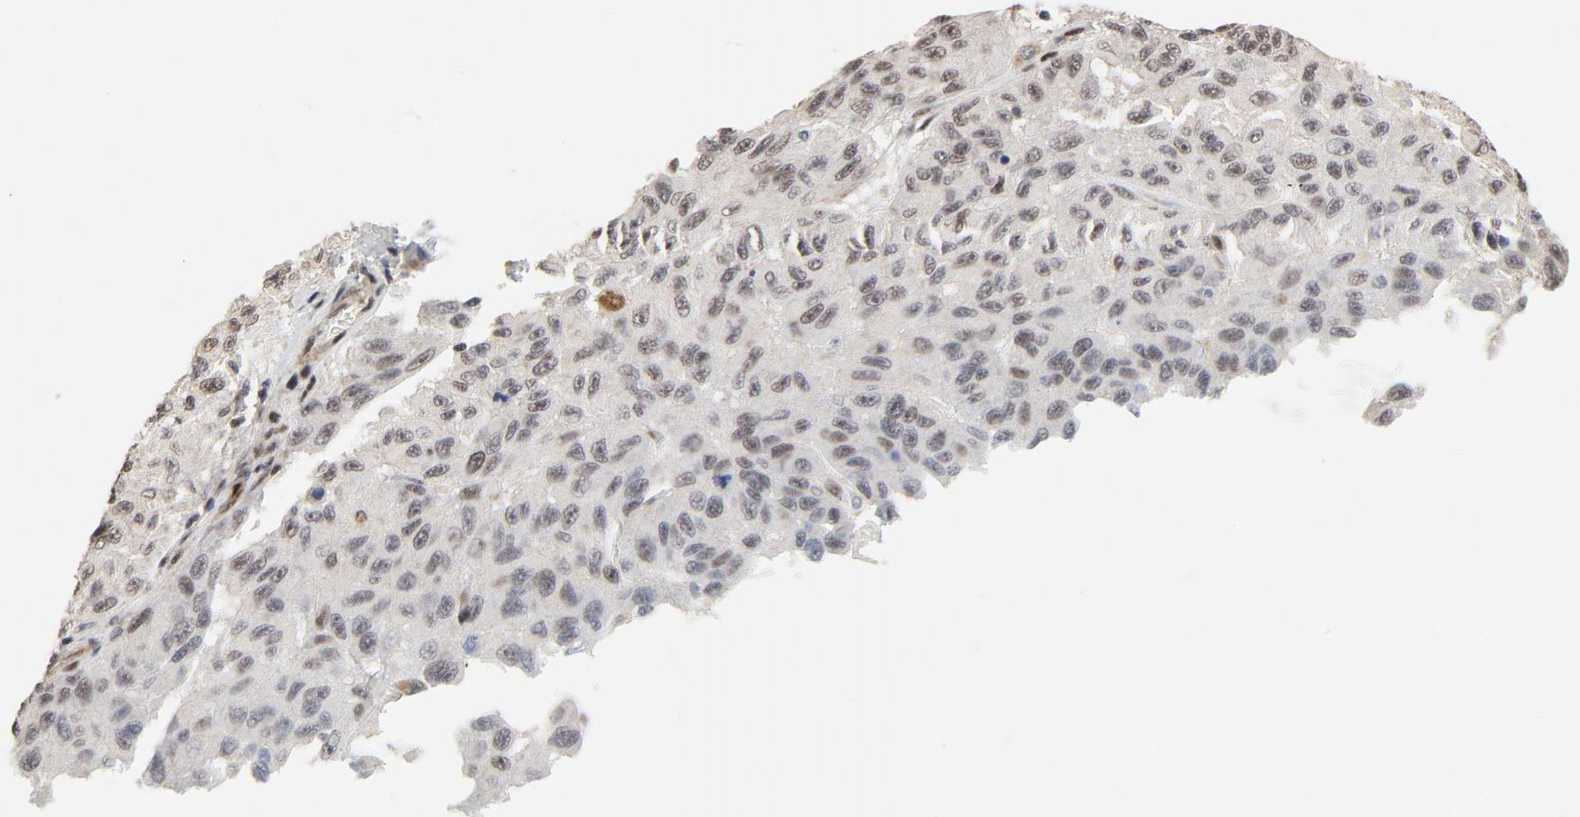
{"staining": {"intensity": "weak", "quantity": "25%-75%", "location": "nuclear"}, "tissue": "melanoma", "cell_type": "Tumor cells", "image_type": "cancer", "snomed": [{"axis": "morphology", "description": "Malignant melanoma, NOS"}, {"axis": "topography", "description": "Skin"}], "caption": "Immunohistochemistry of human melanoma exhibits low levels of weak nuclear staining in approximately 25%-75% of tumor cells. Using DAB (brown) and hematoxylin (blue) stains, captured at high magnification using brightfield microscopy.", "gene": "GTF2I", "patient": {"sex": "male", "age": 53}}